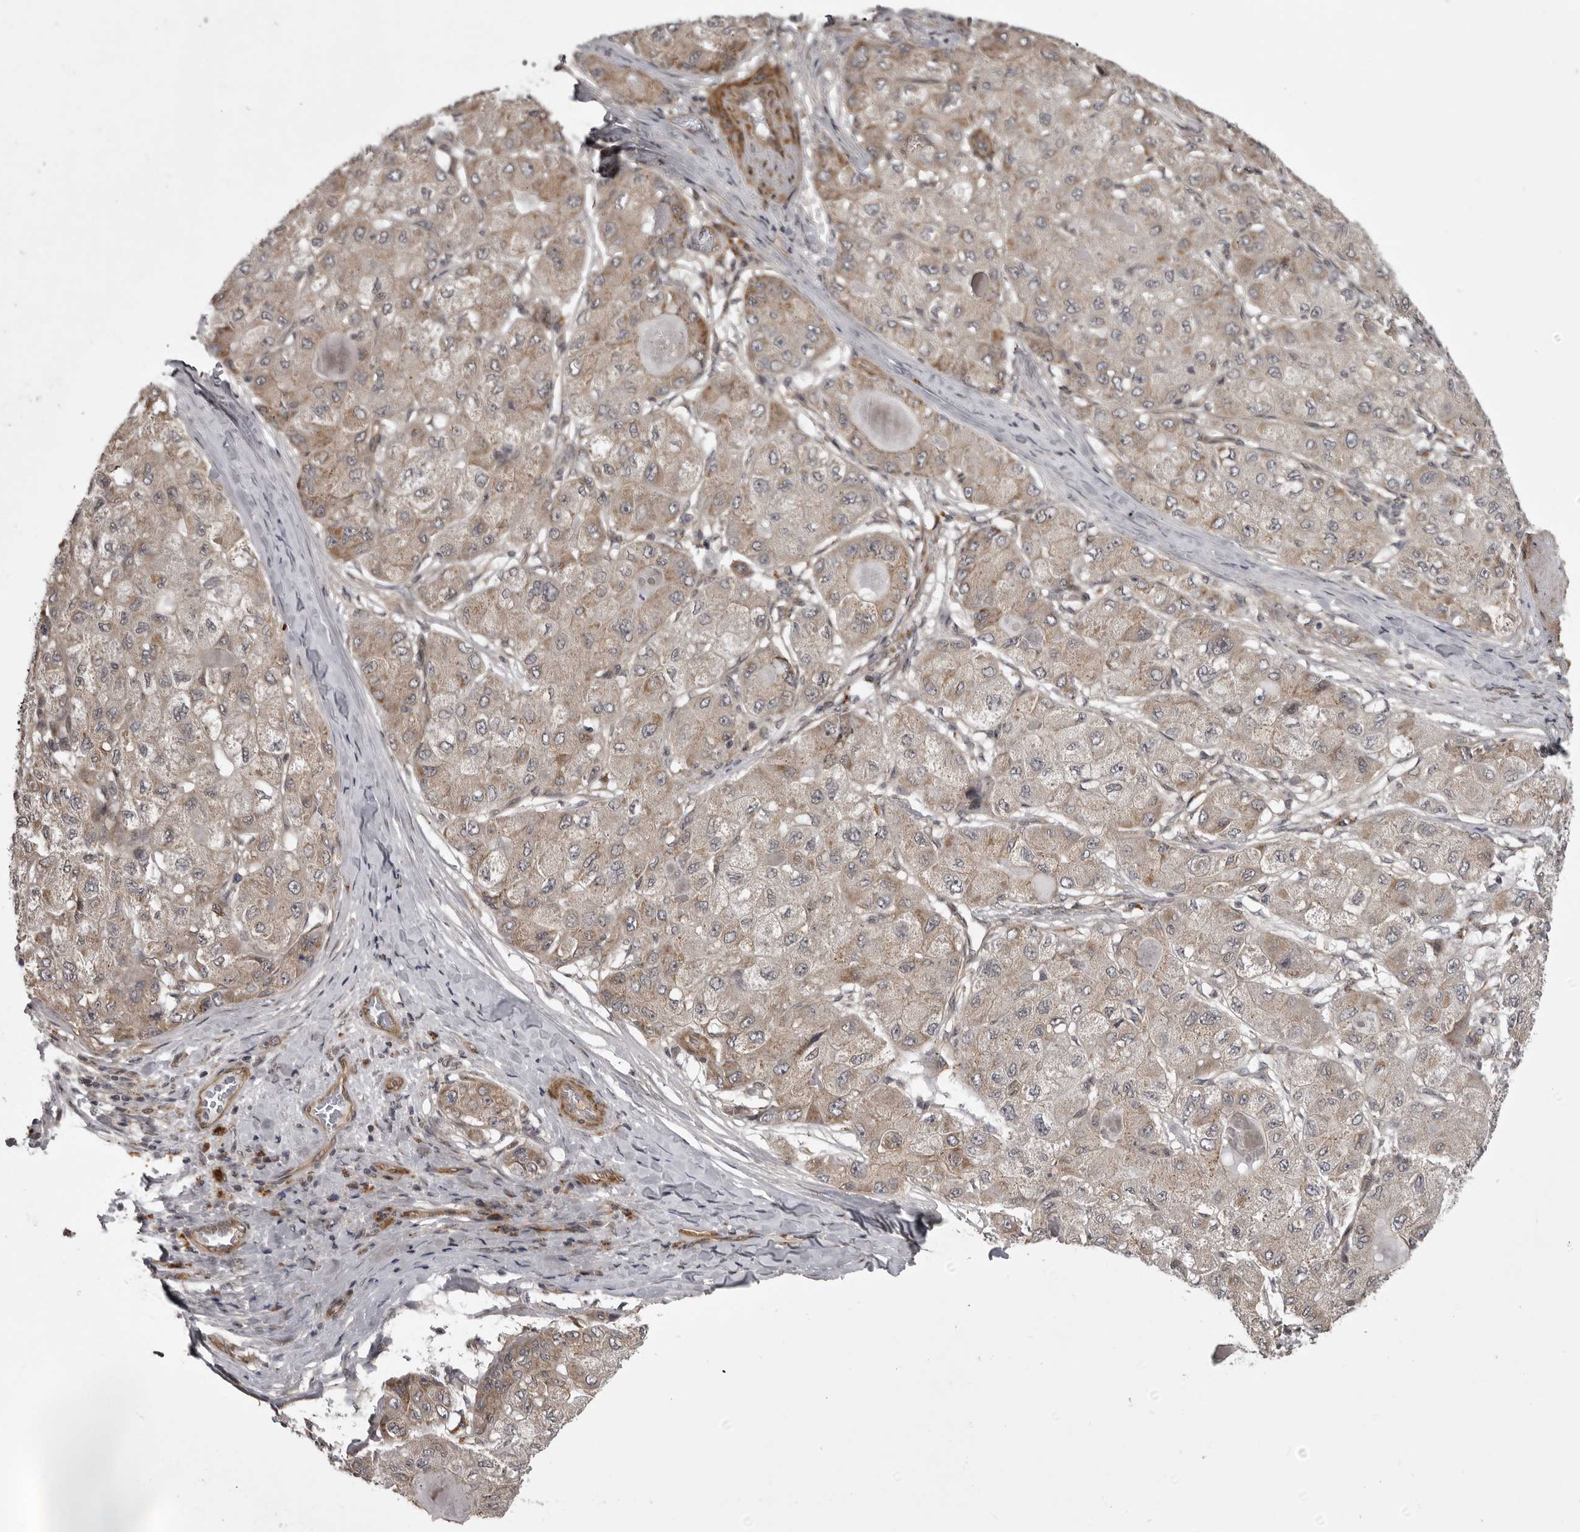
{"staining": {"intensity": "moderate", "quantity": ">75%", "location": "cytoplasmic/membranous"}, "tissue": "liver cancer", "cell_type": "Tumor cells", "image_type": "cancer", "snomed": [{"axis": "morphology", "description": "Carcinoma, Hepatocellular, NOS"}, {"axis": "topography", "description": "Liver"}], "caption": "A medium amount of moderate cytoplasmic/membranous staining is appreciated in about >75% of tumor cells in liver cancer (hepatocellular carcinoma) tissue.", "gene": "SNX16", "patient": {"sex": "male", "age": 80}}